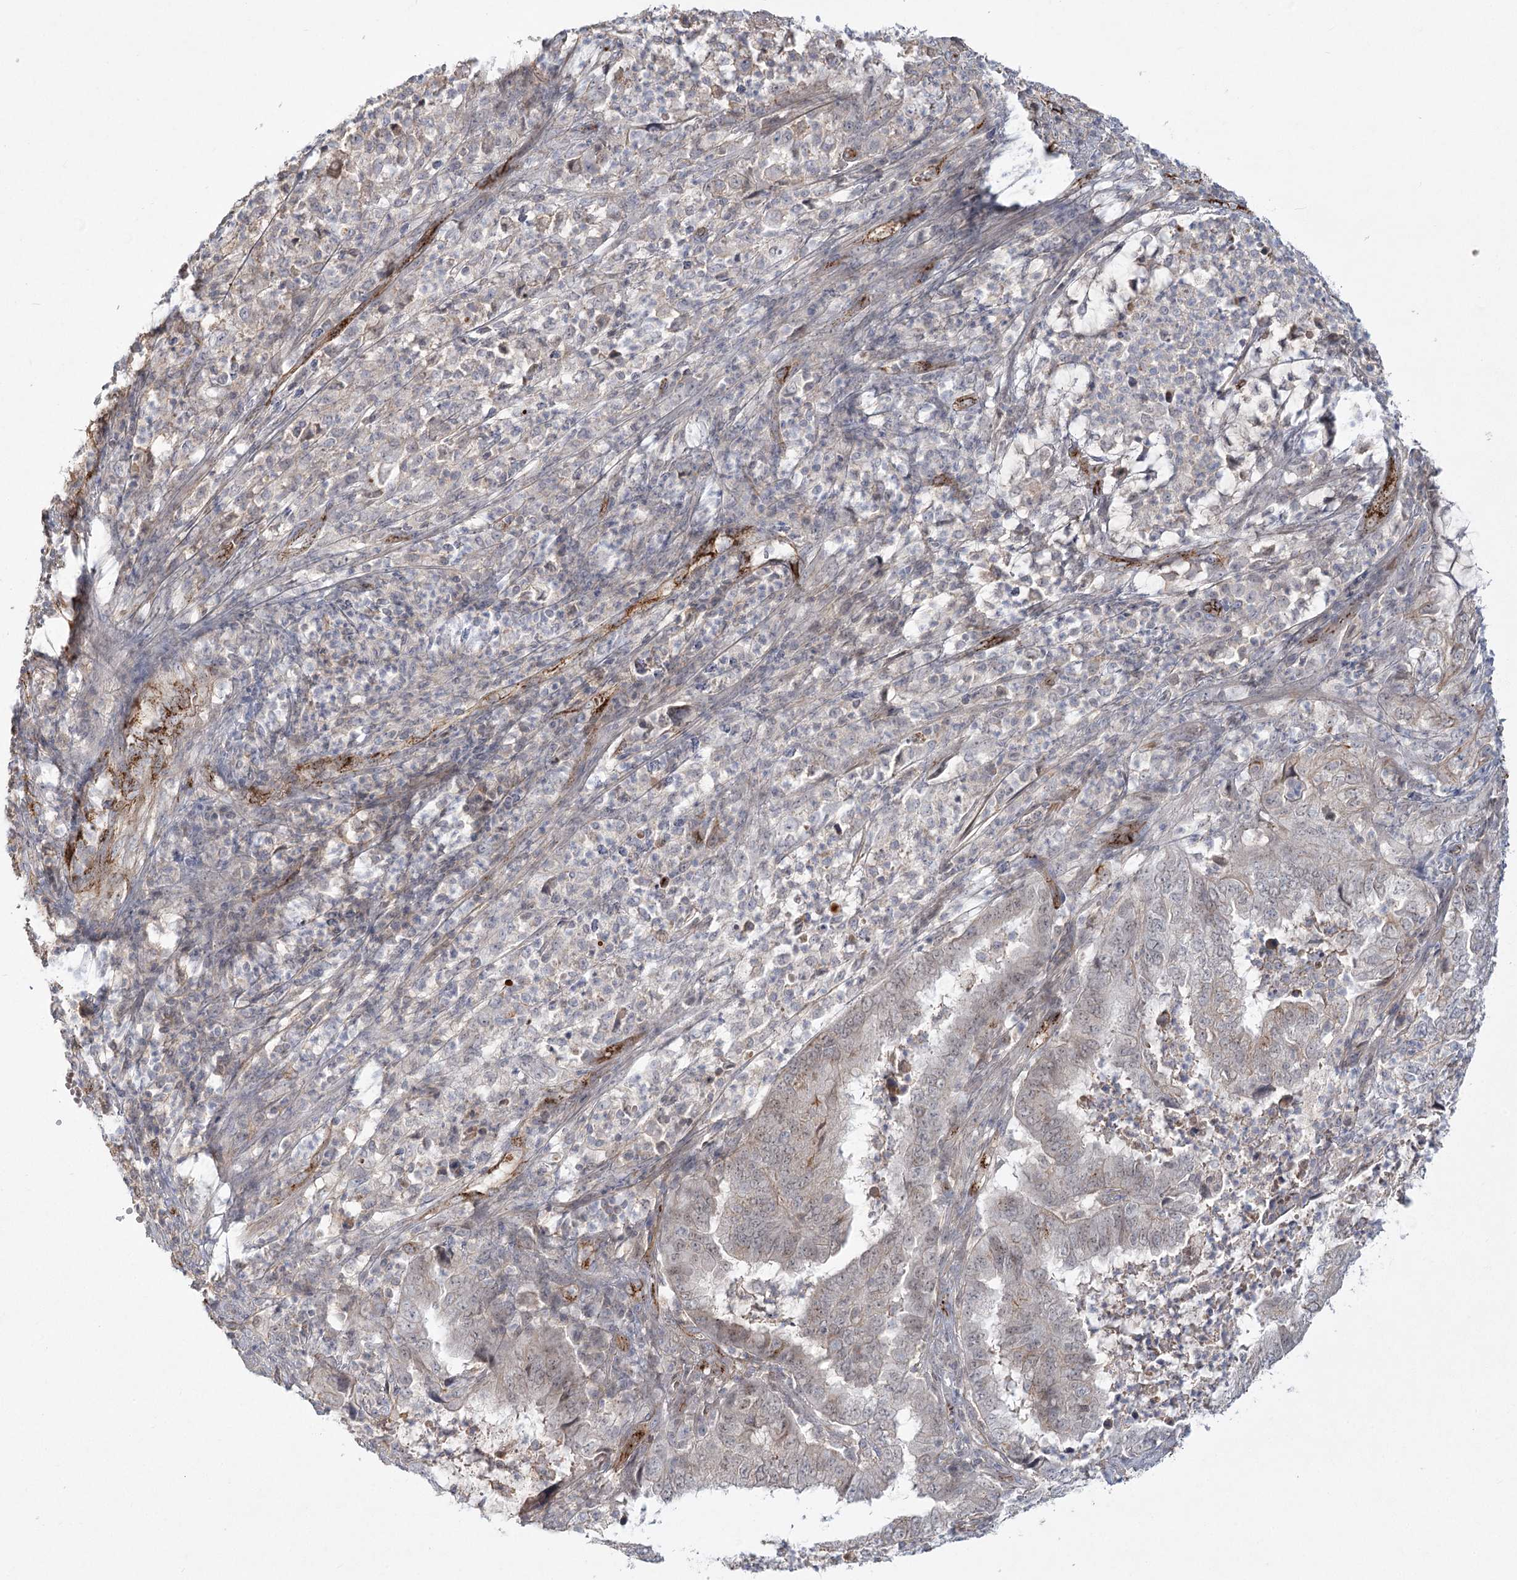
{"staining": {"intensity": "weak", "quantity": "<25%", "location": "cytoplasmic/membranous"}, "tissue": "endometrial cancer", "cell_type": "Tumor cells", "image_type": "cancer", "snomed": [{"axis": "morphology", "description": "Adenocarcinoma, NOS"}, {"axis": "topography", "description": "Endometrium"}], "caption": "IHC image of endometrial cancer (adenocarcinoma) stained for a protein (brown), which exhibits no staining in tumor cells. Nuclei are stained in blue.", "gene": "KBTBD4", "patient": {"sex": "female", "age": 51}}